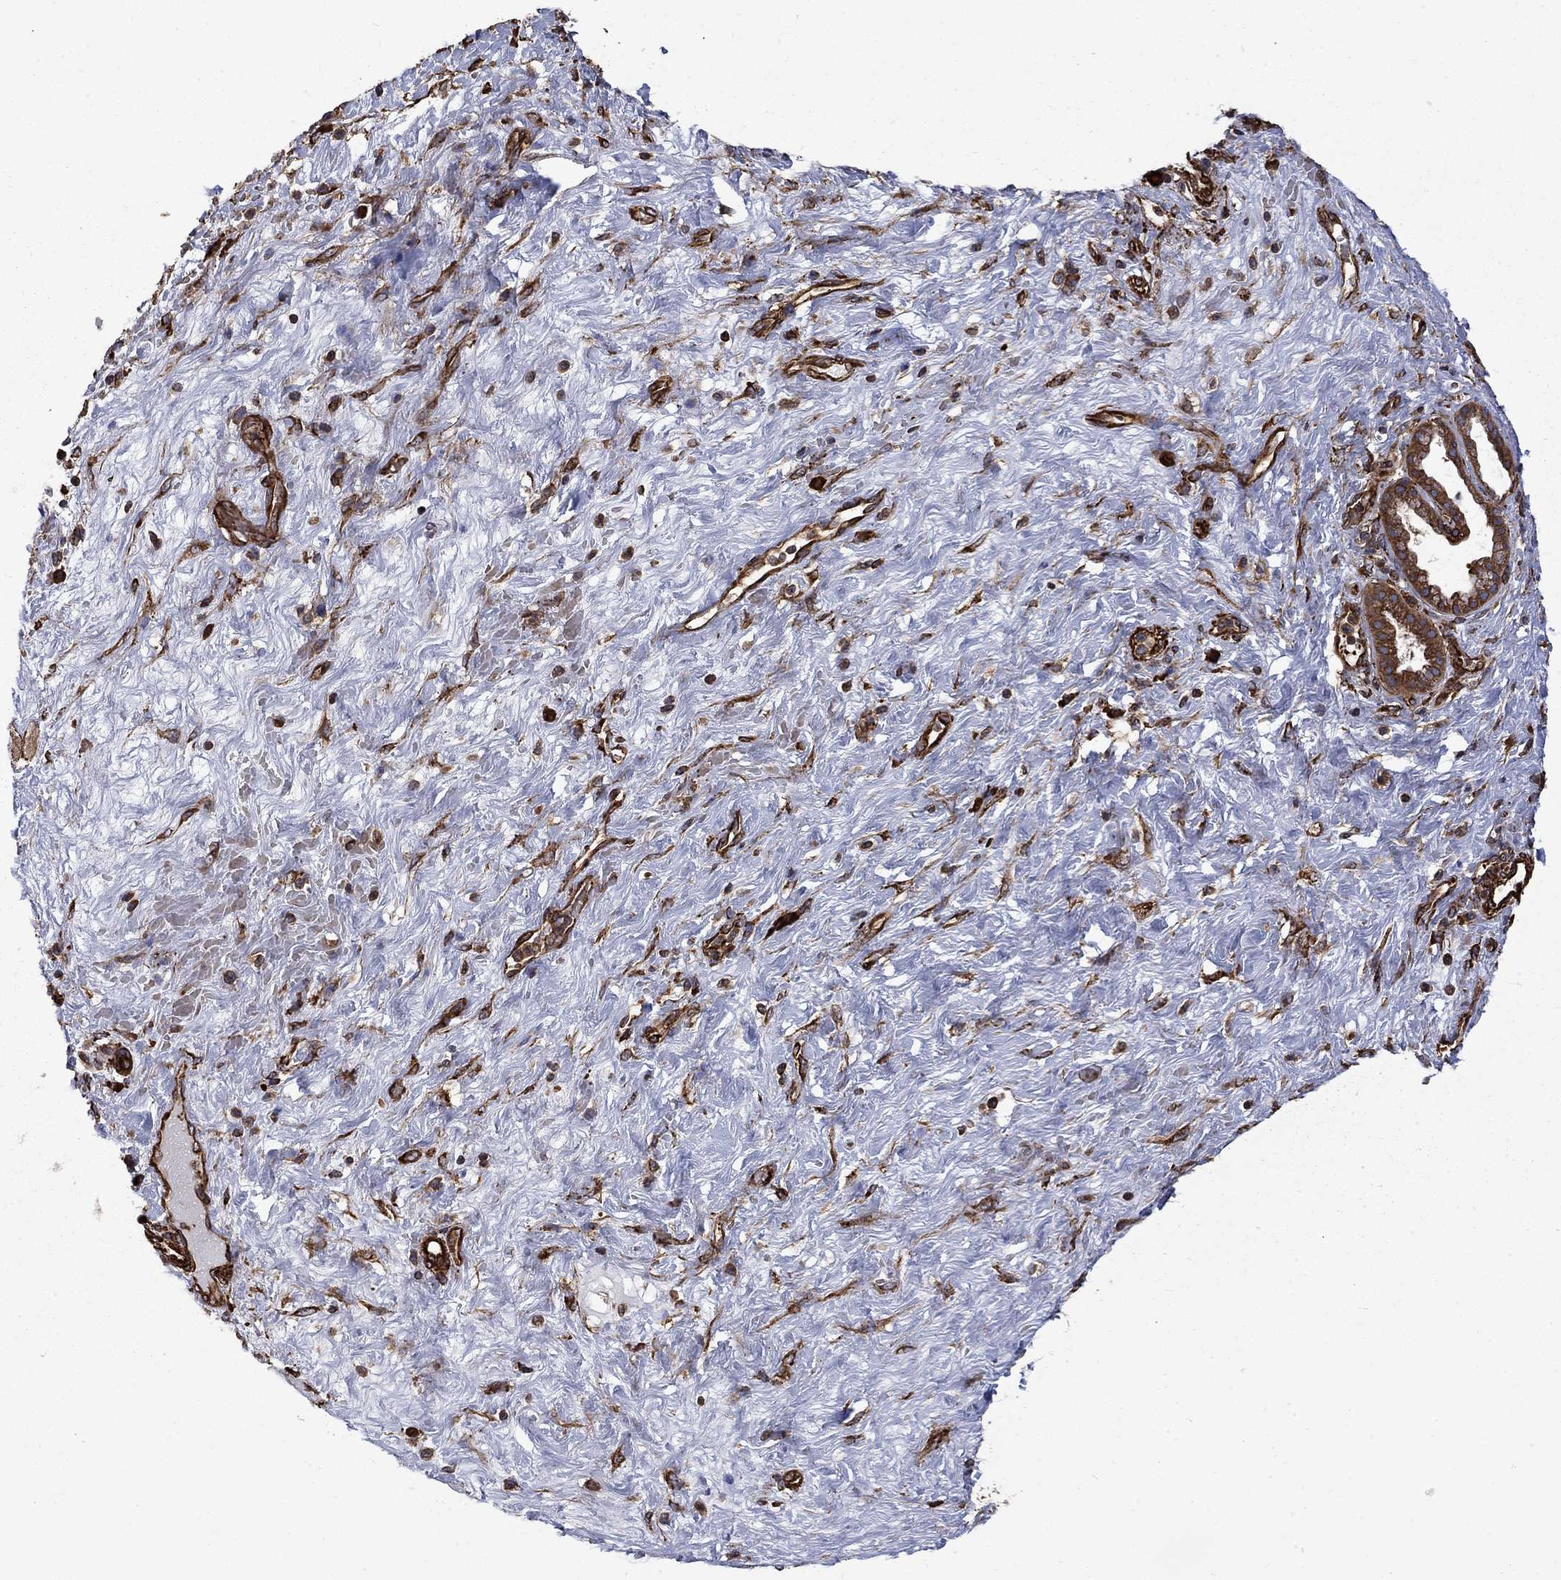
{"staining": {"intensity": "strong", "quantity": ">75%", "location": "cytoplasmic/membranous"}, "tissue": "pancreatic cancer", "cell_type": "Tumor cells", "image_type": "cancer", "snomed": [{"axis": "morphology", "description": "Adenocarcinoma, NOS"}, {"axis": "topography", "description": "Pancreas"}], "caption": "A brown stain labels strong cytoplasmic/membranous staining of a protein in human pancreatic cancer (adenocarcinoma) tumor cells.", "gene": "CUTC", "patient": {"sex": "male", "age": 44}}